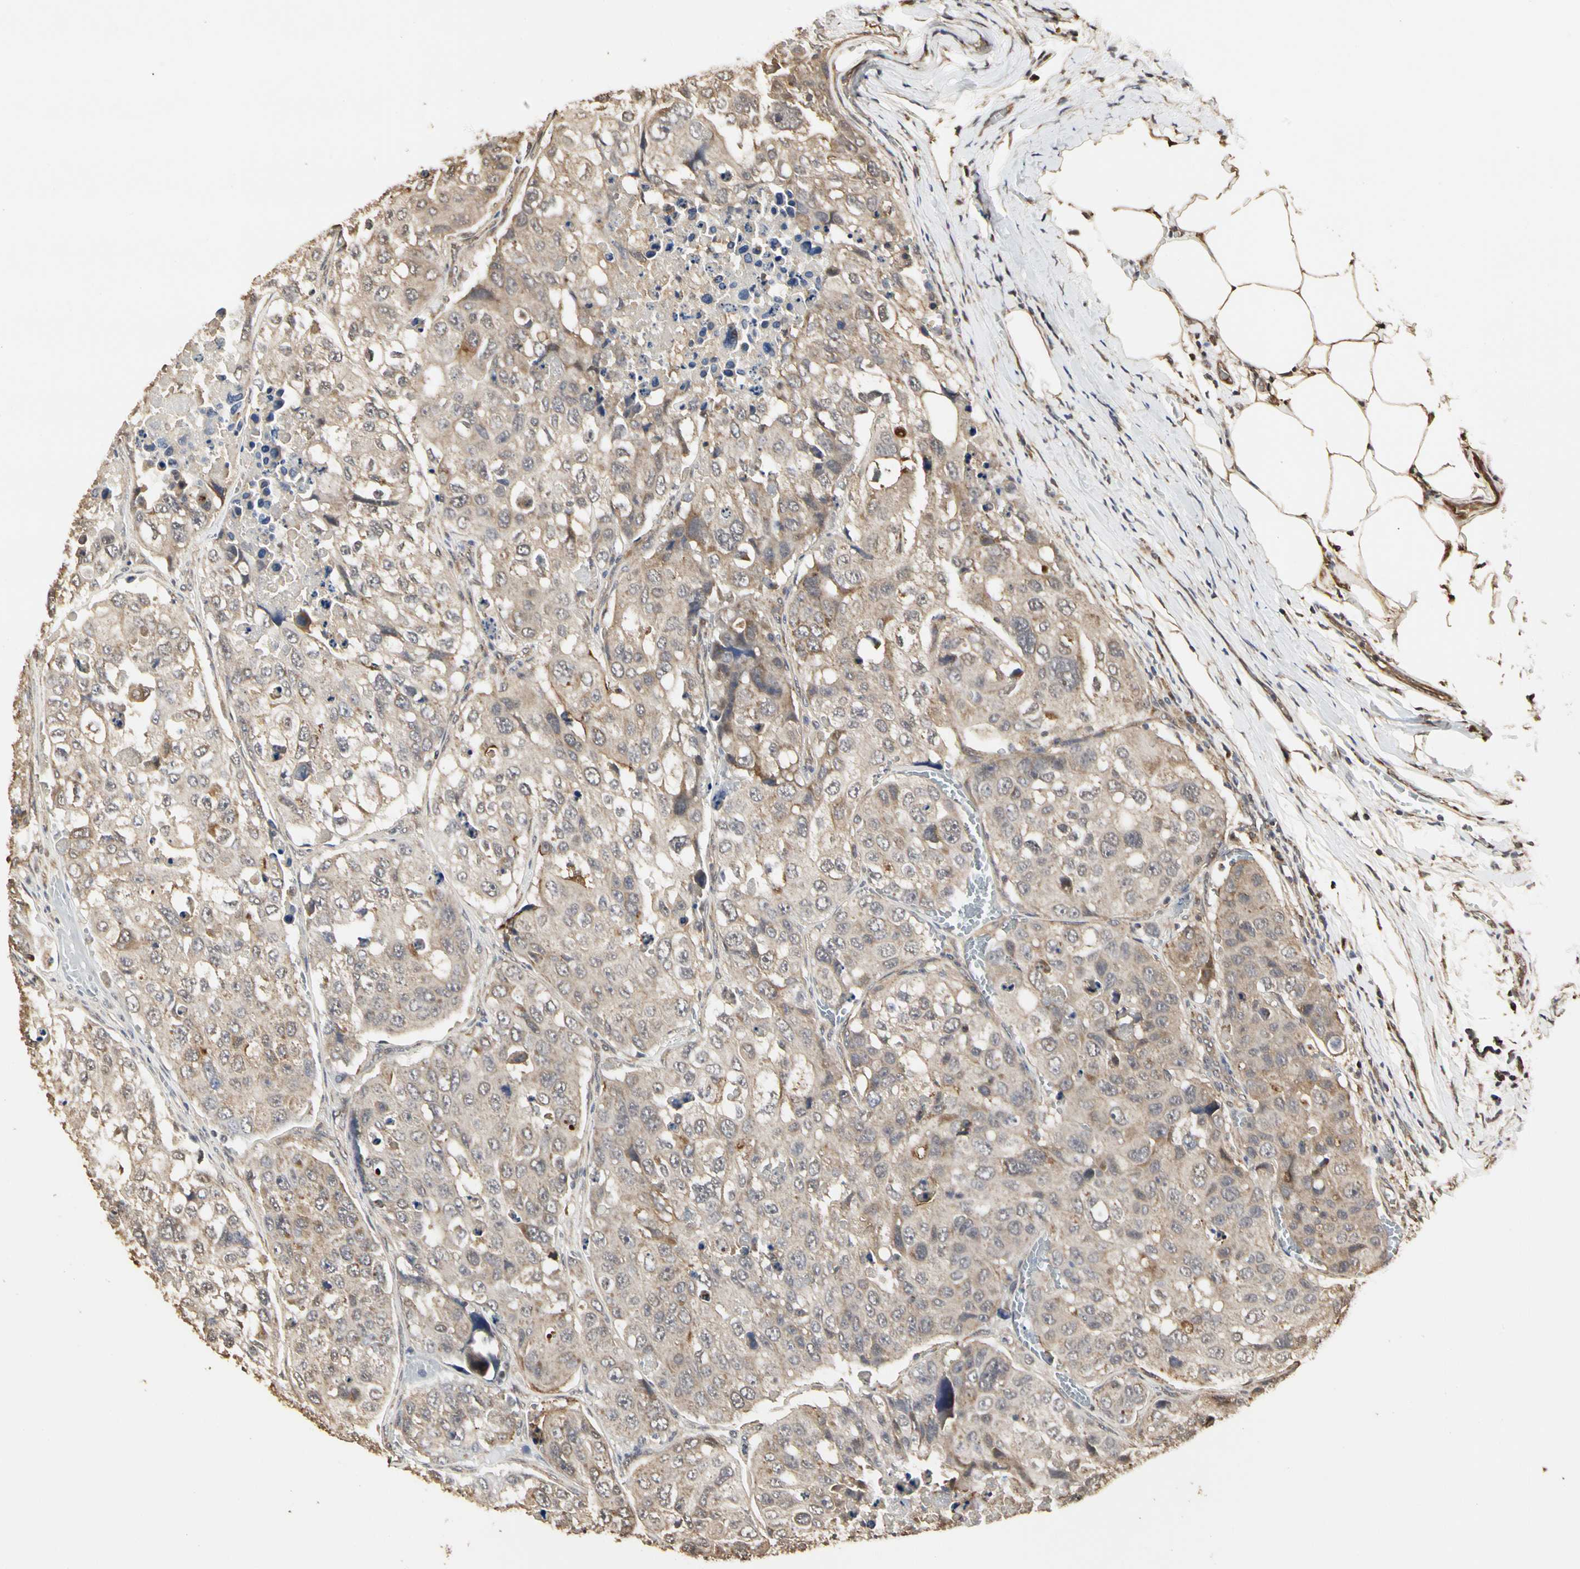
{"staining": {"intensity": "weak", "quantity": "25%-75%", "location": "cytoplasmic/membranous"}, "tissue": "urothelial cancer", "cell_type": "Tumor cells", "image_type": "cancer", "snomed": [{"axis": "morphology", "description": "Urothelial carcinoma, High grade"}, {"axis": "topography", "description": "Lymph node"}, {"axis": "topography", "description": "Urinary bladder"}], "caption": "Brown immunohistochemical staining in human urothelial cancer demonstrates weak cytoplasmic/membranous staining in approximately 25%-75% of tumor cells. The protein of interest is shown in brown color, while the nuclei are stained blue.", "gene": "TAOK1", "patient": {"sex": "male", "age": 51}}